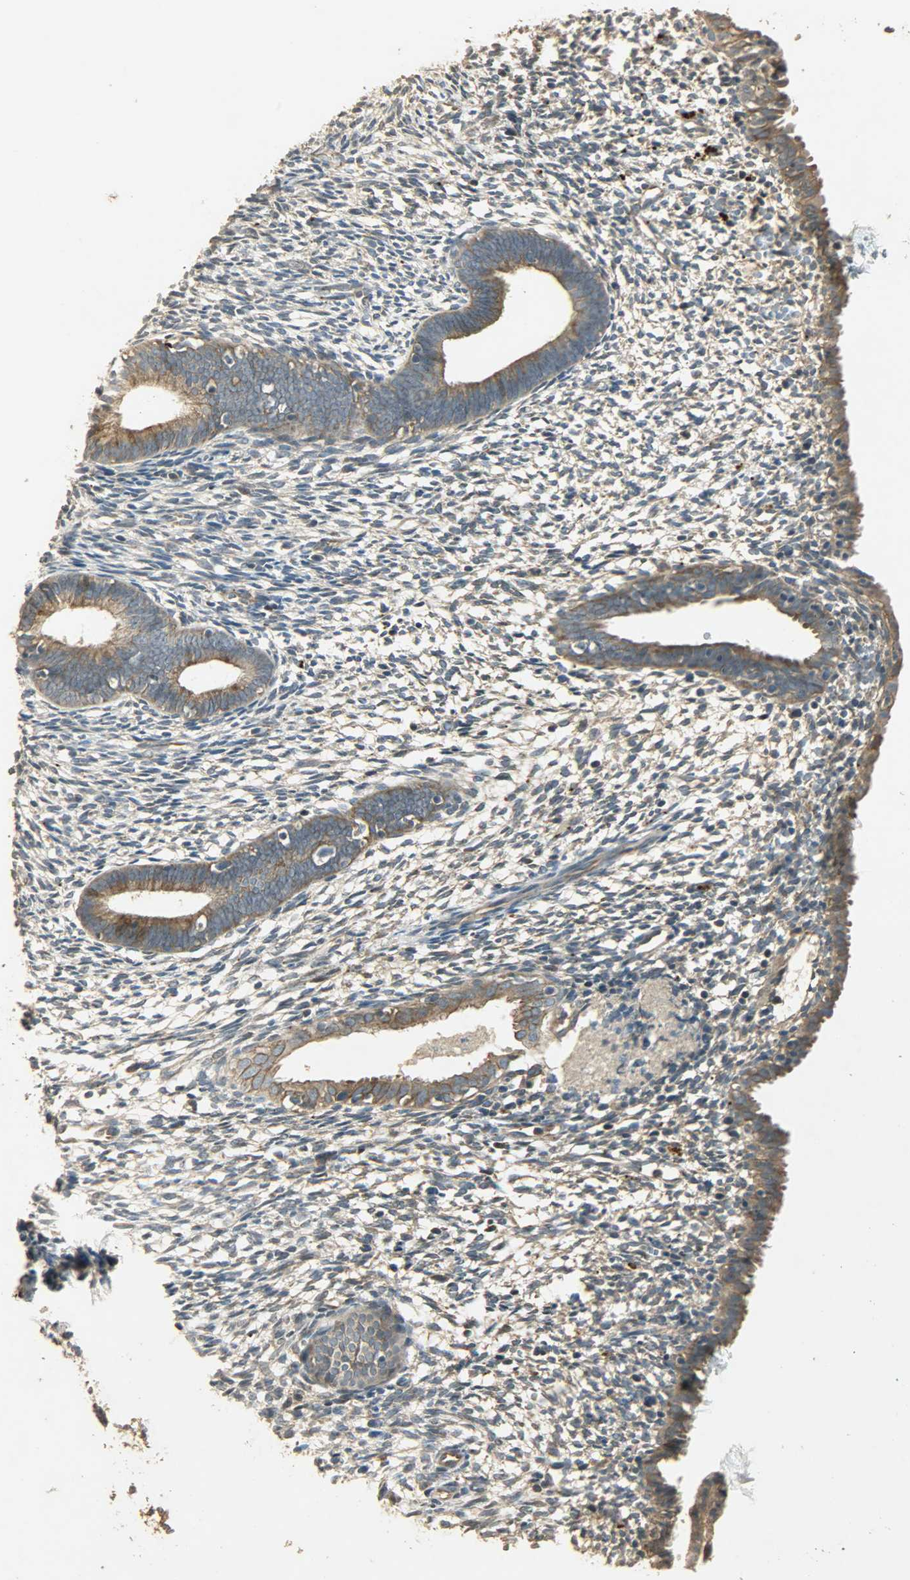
{"staining": {"intensity": "weak", "quantity": "25%-75%", "location": "cytoplasmic/membranous"}, "tissue": "endometrium", "cell_type": "Cells in endometrial stroma", "image_type": "normal", "snomed": [{"axis": "morphology", "description": "Normal tissue, NOS"}, {"axis": "morphology", "description": "Atrophy, NOS"}, {"axis": "topography", "description": "Uterus"}, {"axis": "topography", "description": "Endometrium"}], "caption": "Immunohistochemical staining of unremarkable human endometrium reveals 25%-75% levels of weak cytoplasmic/membranous protein positivity in approximately 25%-75% of cells in endometrial stroma.", "gene": "ATP2B1", "patient": {"sex": "female", "age": 68}}